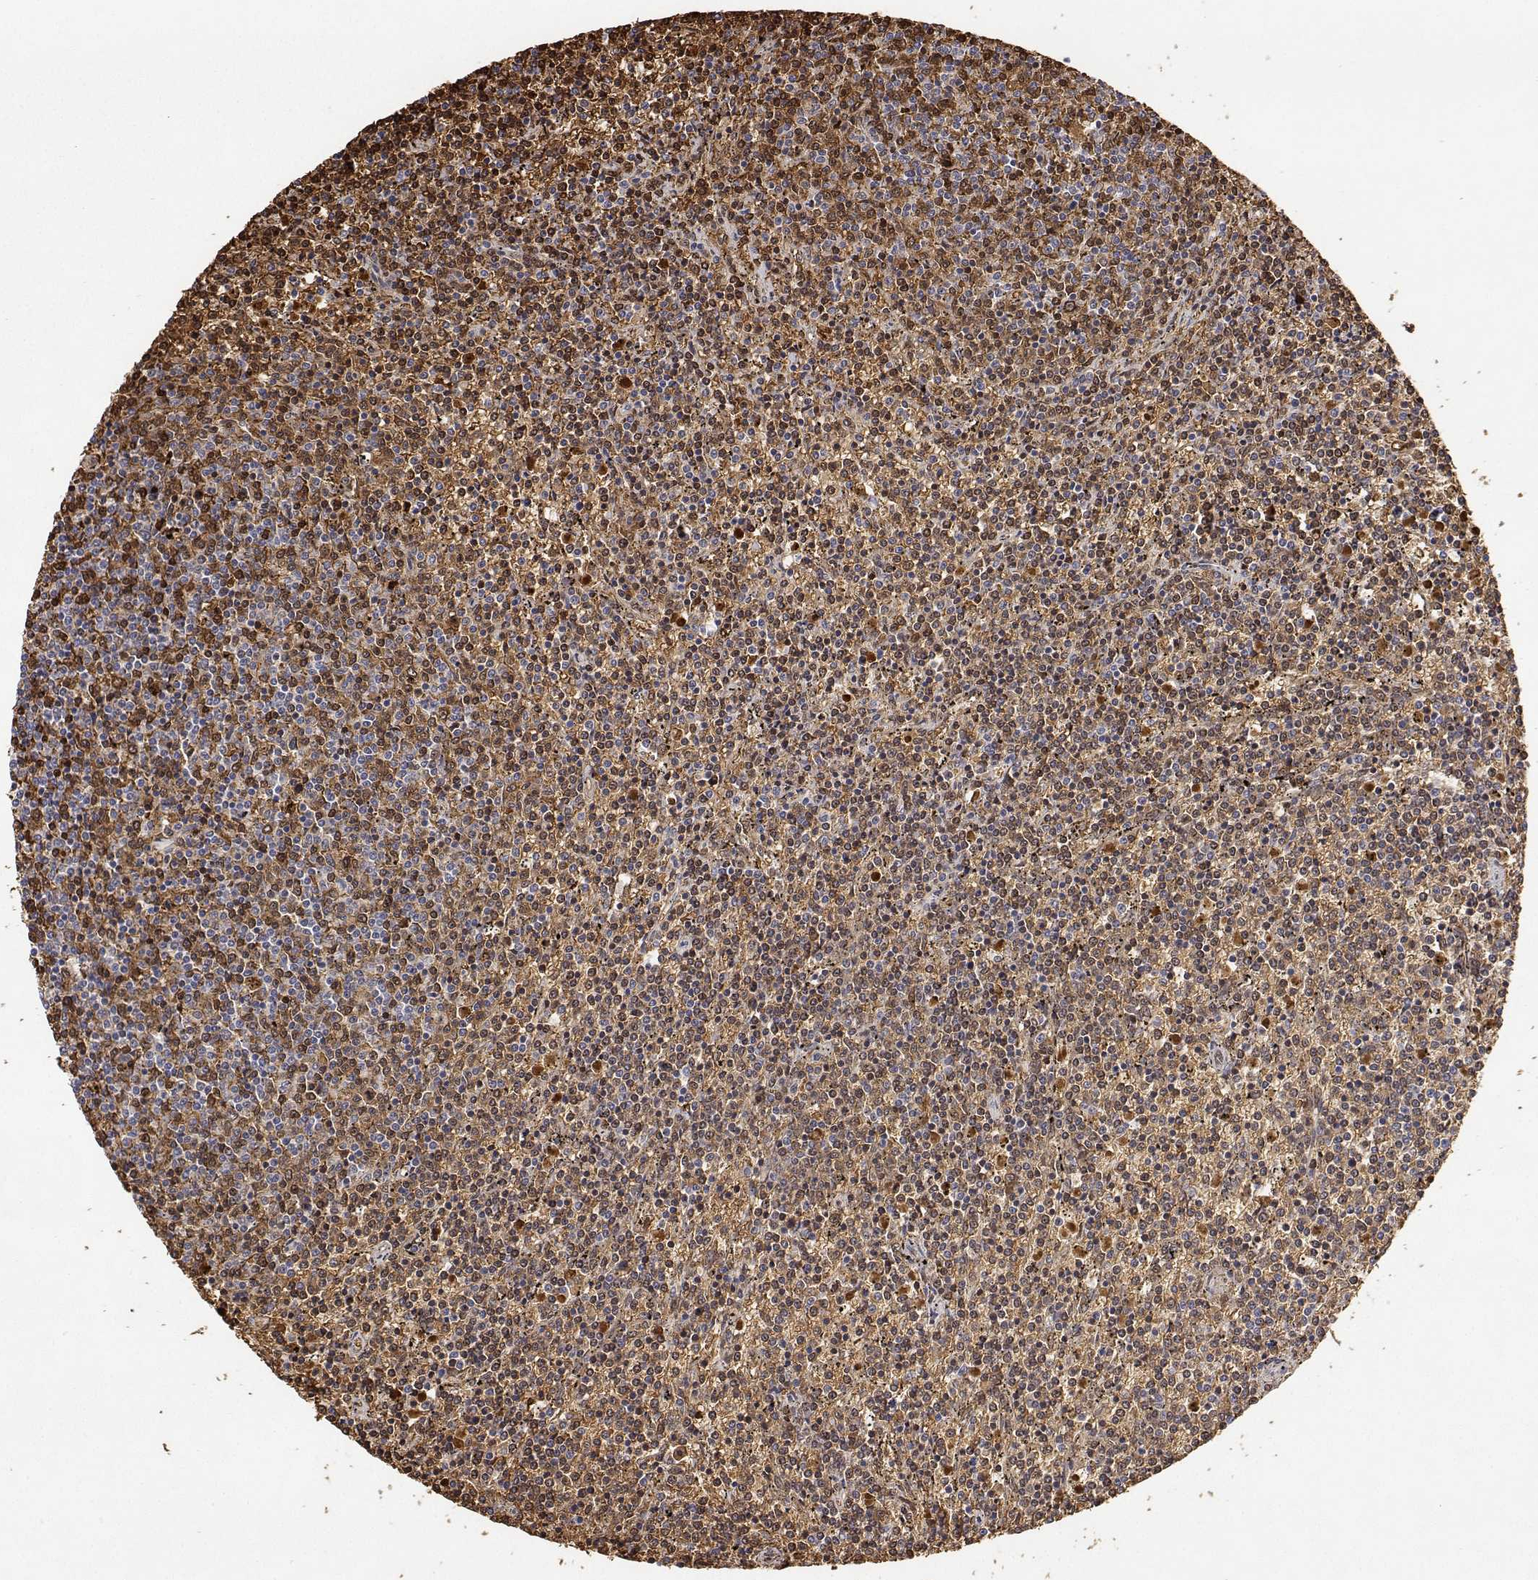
{"staining": {"intensity": "moderate", "quantity": ">75%", "location": "cytoplasmic/membranous,nuclear"}, "tissue": "lymphoma", "cell_type": "Tumor cells", "image_type": "cancer", "snomed": [{"axis": "morphology", "description": "Malignant lymphoma, non-Hodgkin's type, Low grade"}, {"axis": "topography", "description": "Spleen"}], "caption": "Immunohistochemical staining of human malignant lymphoma, non-Hodgkin's type (low-grade) shows moderate cytoplasmic/membranous and nuclear protein expression in approximately >75% of tumor cells. Ihc stains the protein in brown and the nuclei are stained blue.", "gene": "ADAR", "patient": {"sex": "female", "age": 50}}